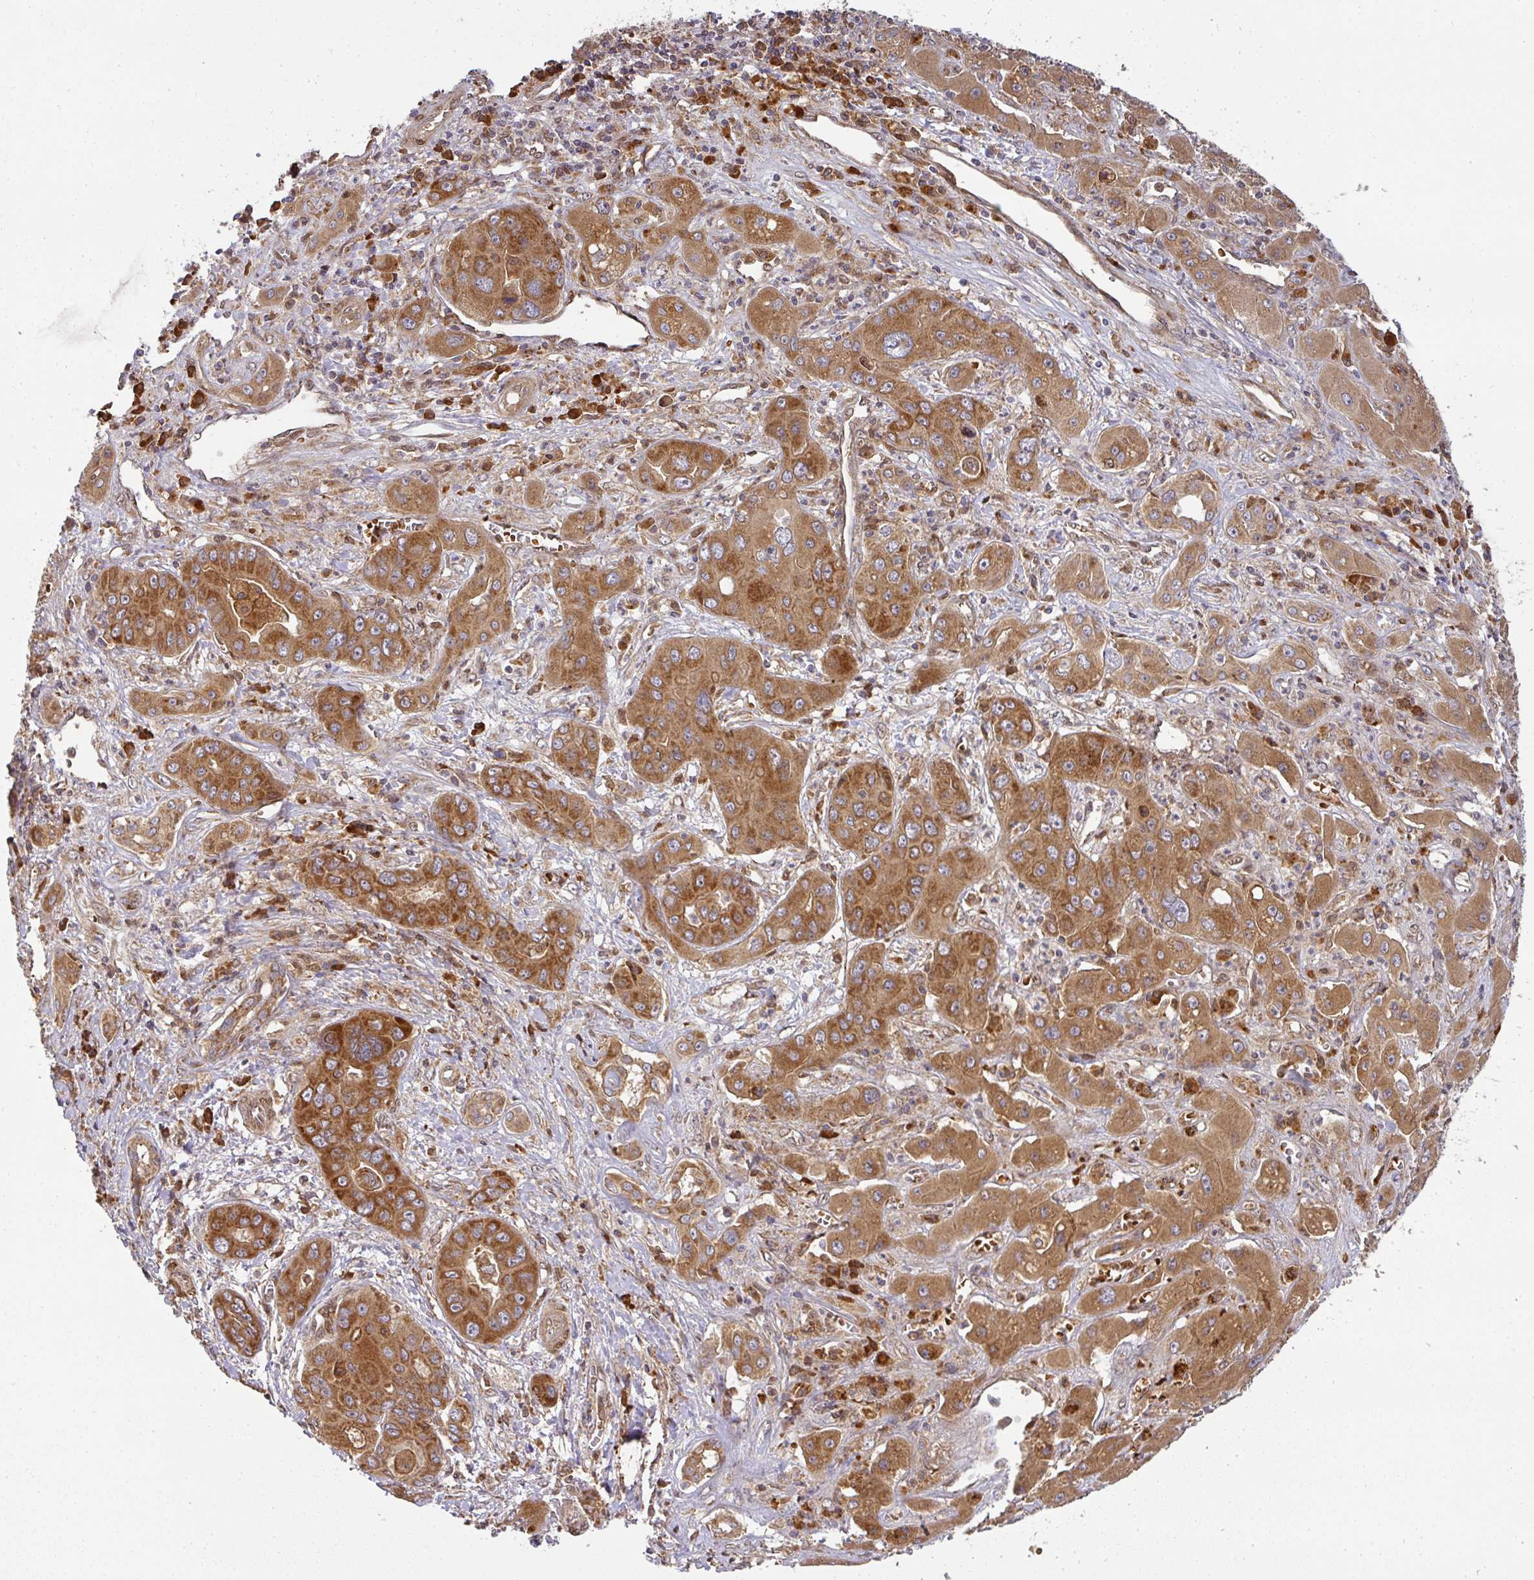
{"staining": {"intensity": "moderate", "quantity": ">75%", "location": "cytoplasmic/membranous"}, "tissue": "liver cancer", "cell_type": "Tumor cells", "image_type": "cancer", "snomed": [{"axis": "morphology", "description": "Cholangiocarcinoma"}, {"axis": "topography", "description": "Liver"}], "caption": "This micrograph reveals IHC staining of human liver cholangiocarcinoma, with medium moderate cytoplasmic/membranous staining in approximately >75% of tumor cells.", "gene": "MALSU1", "patient": {"sex": "male", "age": 67}}